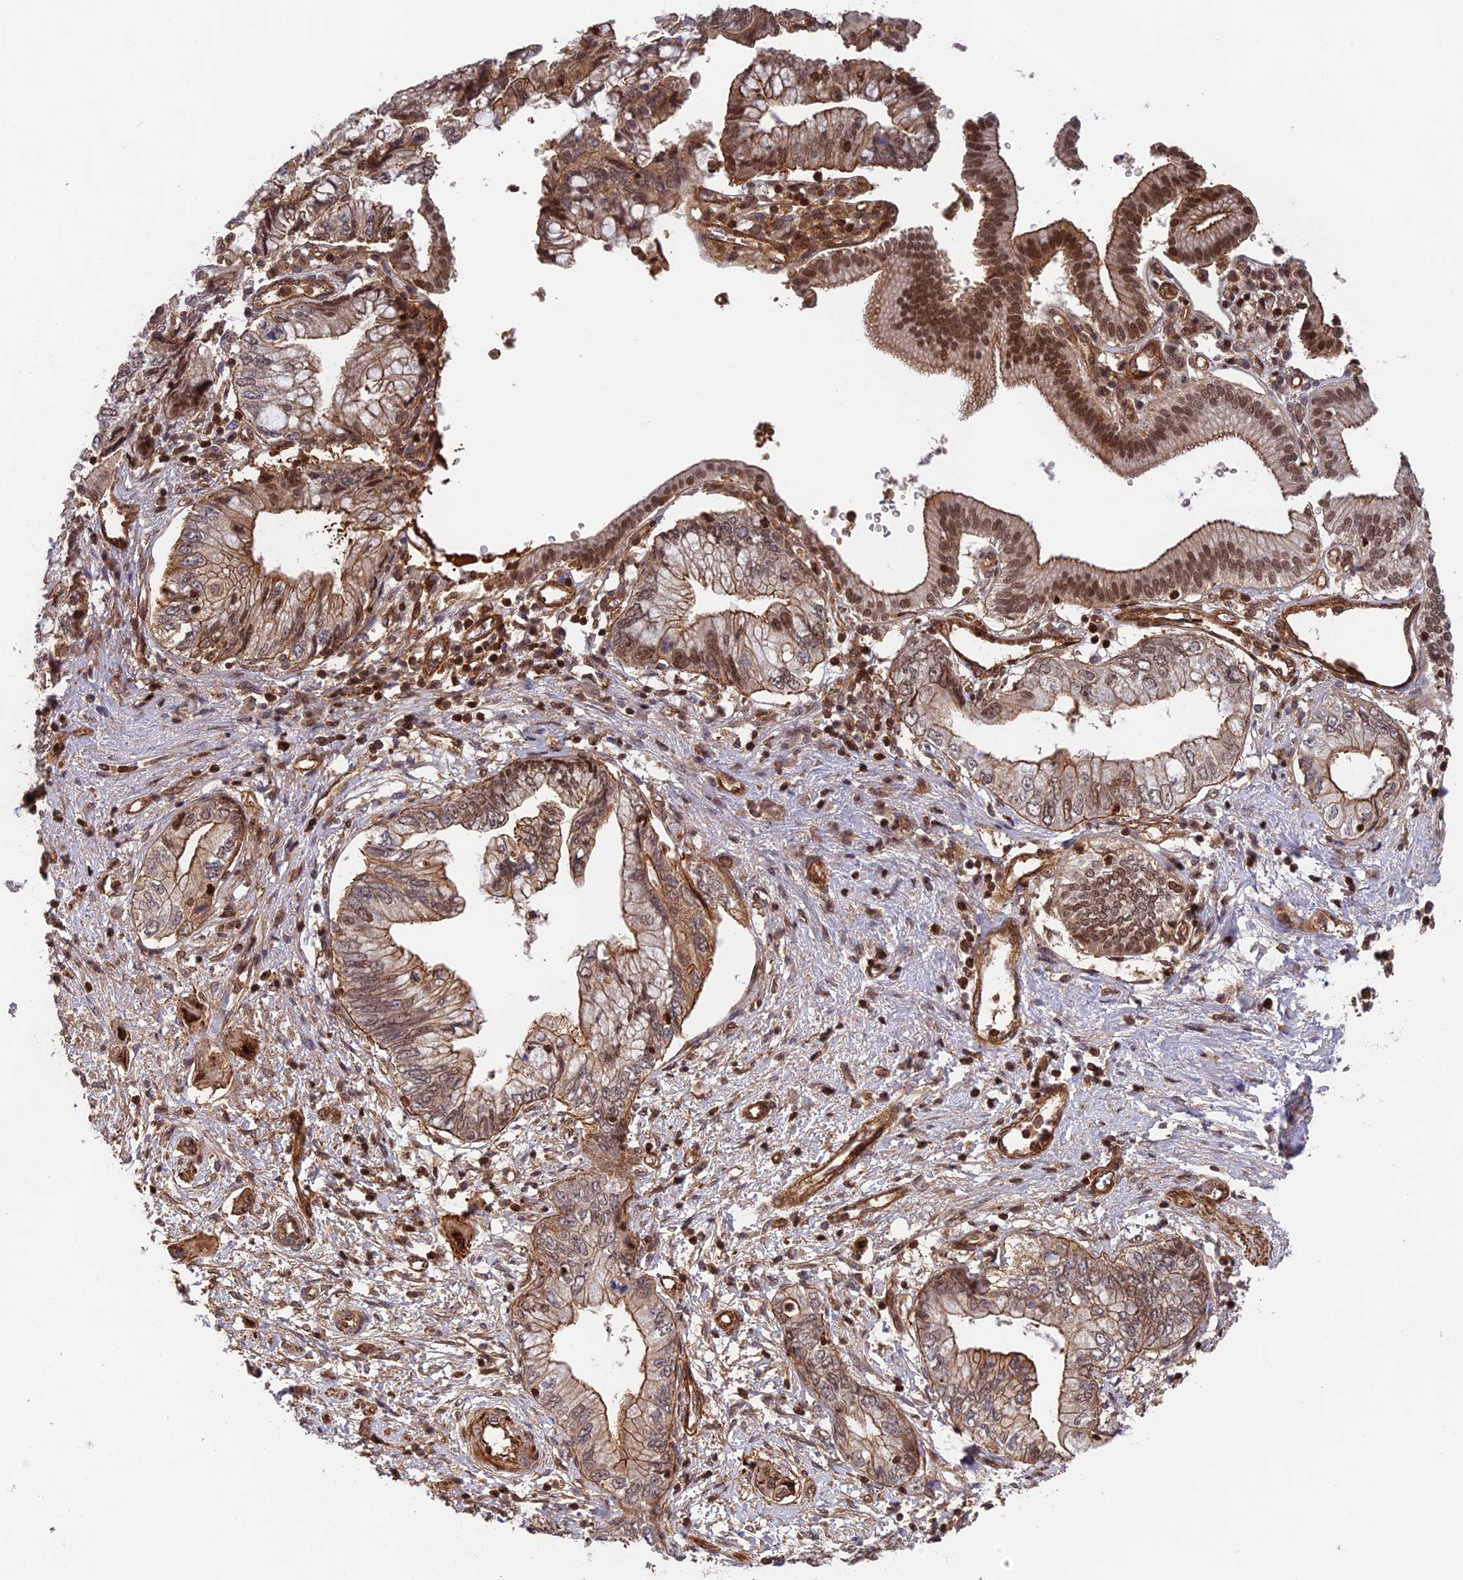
{"staining": {"intensity": "moderate", "quantity": "25%-75%", "location": "cytoplasmic/membranous,nuclear"}, "tissue": "pancreatic cancer", "cell_type": "Tumor cells", "image_type": "cancer", "snomed": [{"axis": "morphology", "description": "Adenocarcinoma, NOS"}, {"axis": "topography", "description": "Pancreas"}], "caption": "Protein expression analysis of pancreatic cancer shows moderate cytoplasmic/membranous and nuclear staining in approximately 25%-75% of tumor cells. Using DAB (brown) and hematoxylin (blue) stains, captured at high magnification using brightfield microscopy.", "gene": "OSBPL1A", "patient": {"sex": "female", "age": 73}}